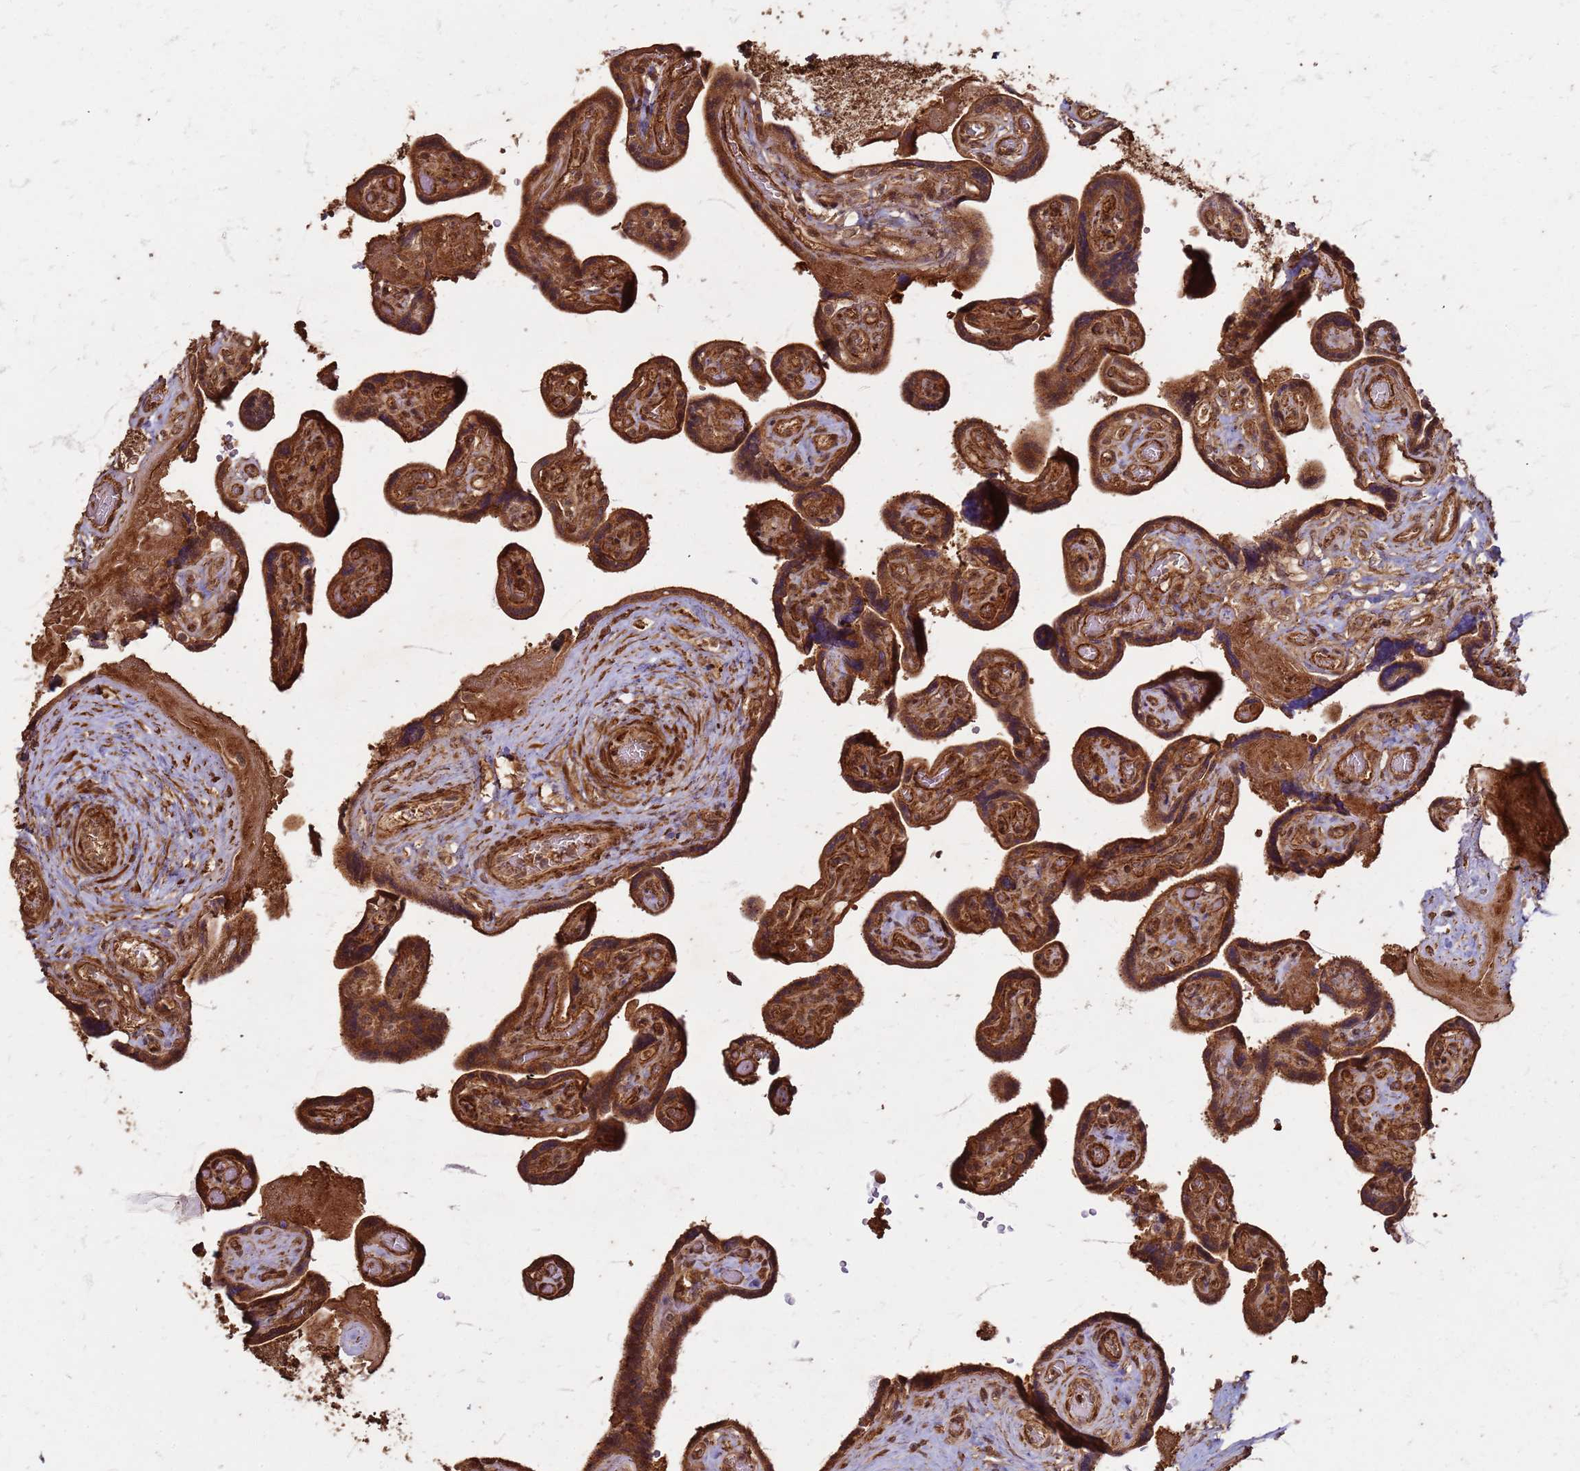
{"staining": {"intensity": "strong", "quantity": ">75%", "location": "cytoplasmic/membranous"}, "tissue": "placenta", "cell_type": "Trophoblastic cells", "image_type": "normal", "snomed": [{"axis": "morphology", "description": "Normal tissue, NOS"}, {"axis": "topography", "description": "Placenta"}], "caption": "Strong cytoplasmic/membranous protein positivity is appreciated in about >75% of trophoblastic cells in placenta.", "gene": "KIF26A", "patient": {"sex": "female", "age": 32}}